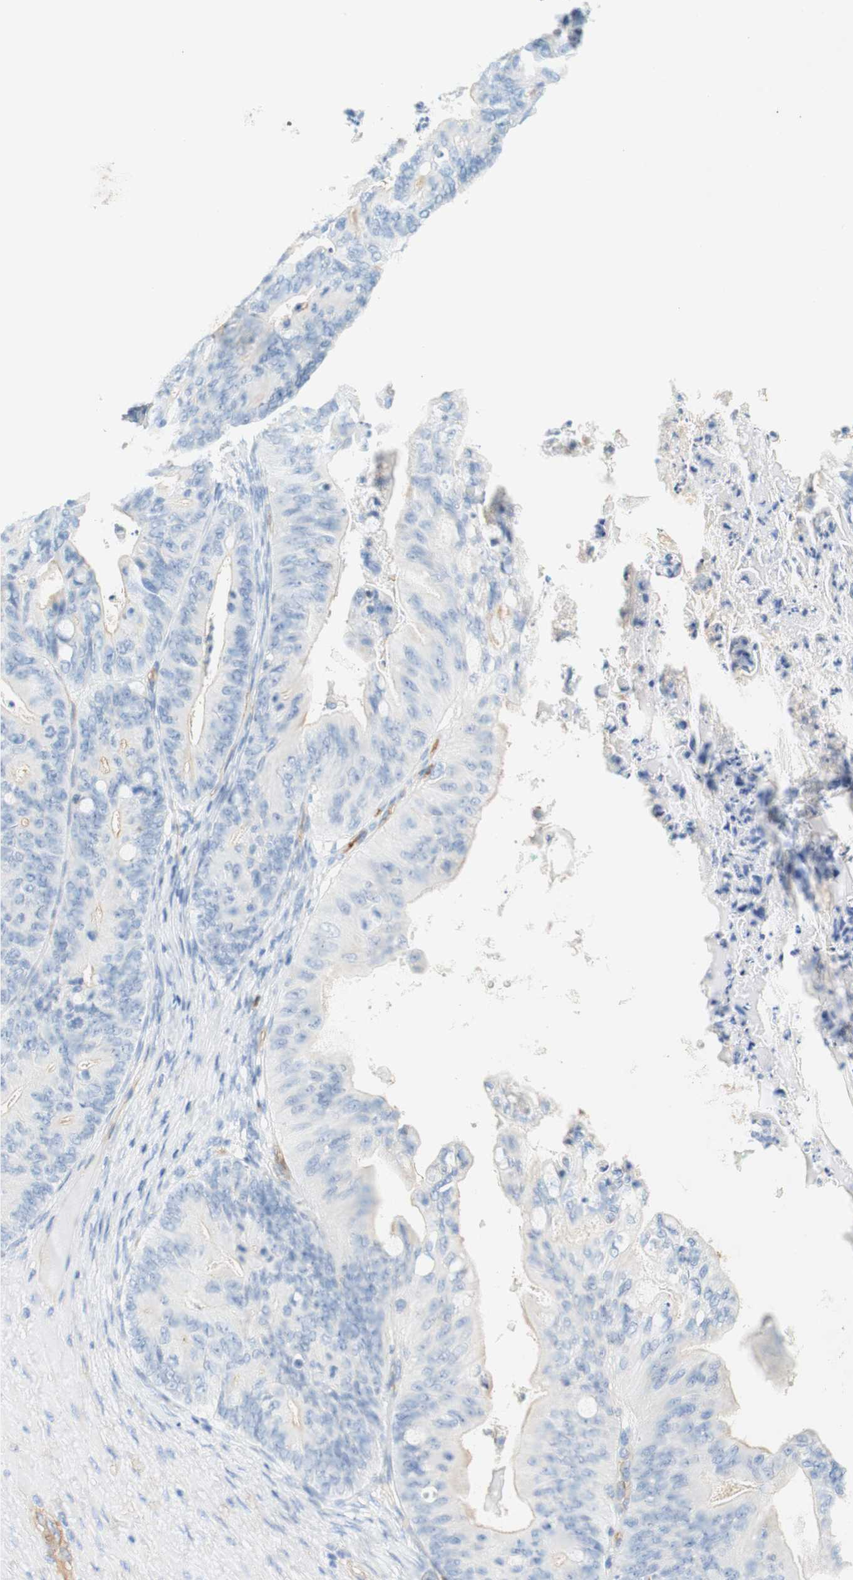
{"staining": {"intensity": "negative", "quantity": "none", "location": "none"}, "tissue": "ovarian cancer", "cell_type": "Tumor cells", "image_type": "cancer", "snomed": [{"axis": "morphology", "description": "Cystadenocarcinoma, mucinous, NOS"}, {"axis": "topography", "description": "Ovary"}], "caption": "High magnification brightfield microscopy of ovarian mucinous cystadenocarcinoma stained with DAB (3,3'-diaminobenzidine) (brown) and counterstained with hematoxylin (blue): tumor cells show no significant expression.", "gene": "STOM", "patient": {"sex": "female", "age": 37}}